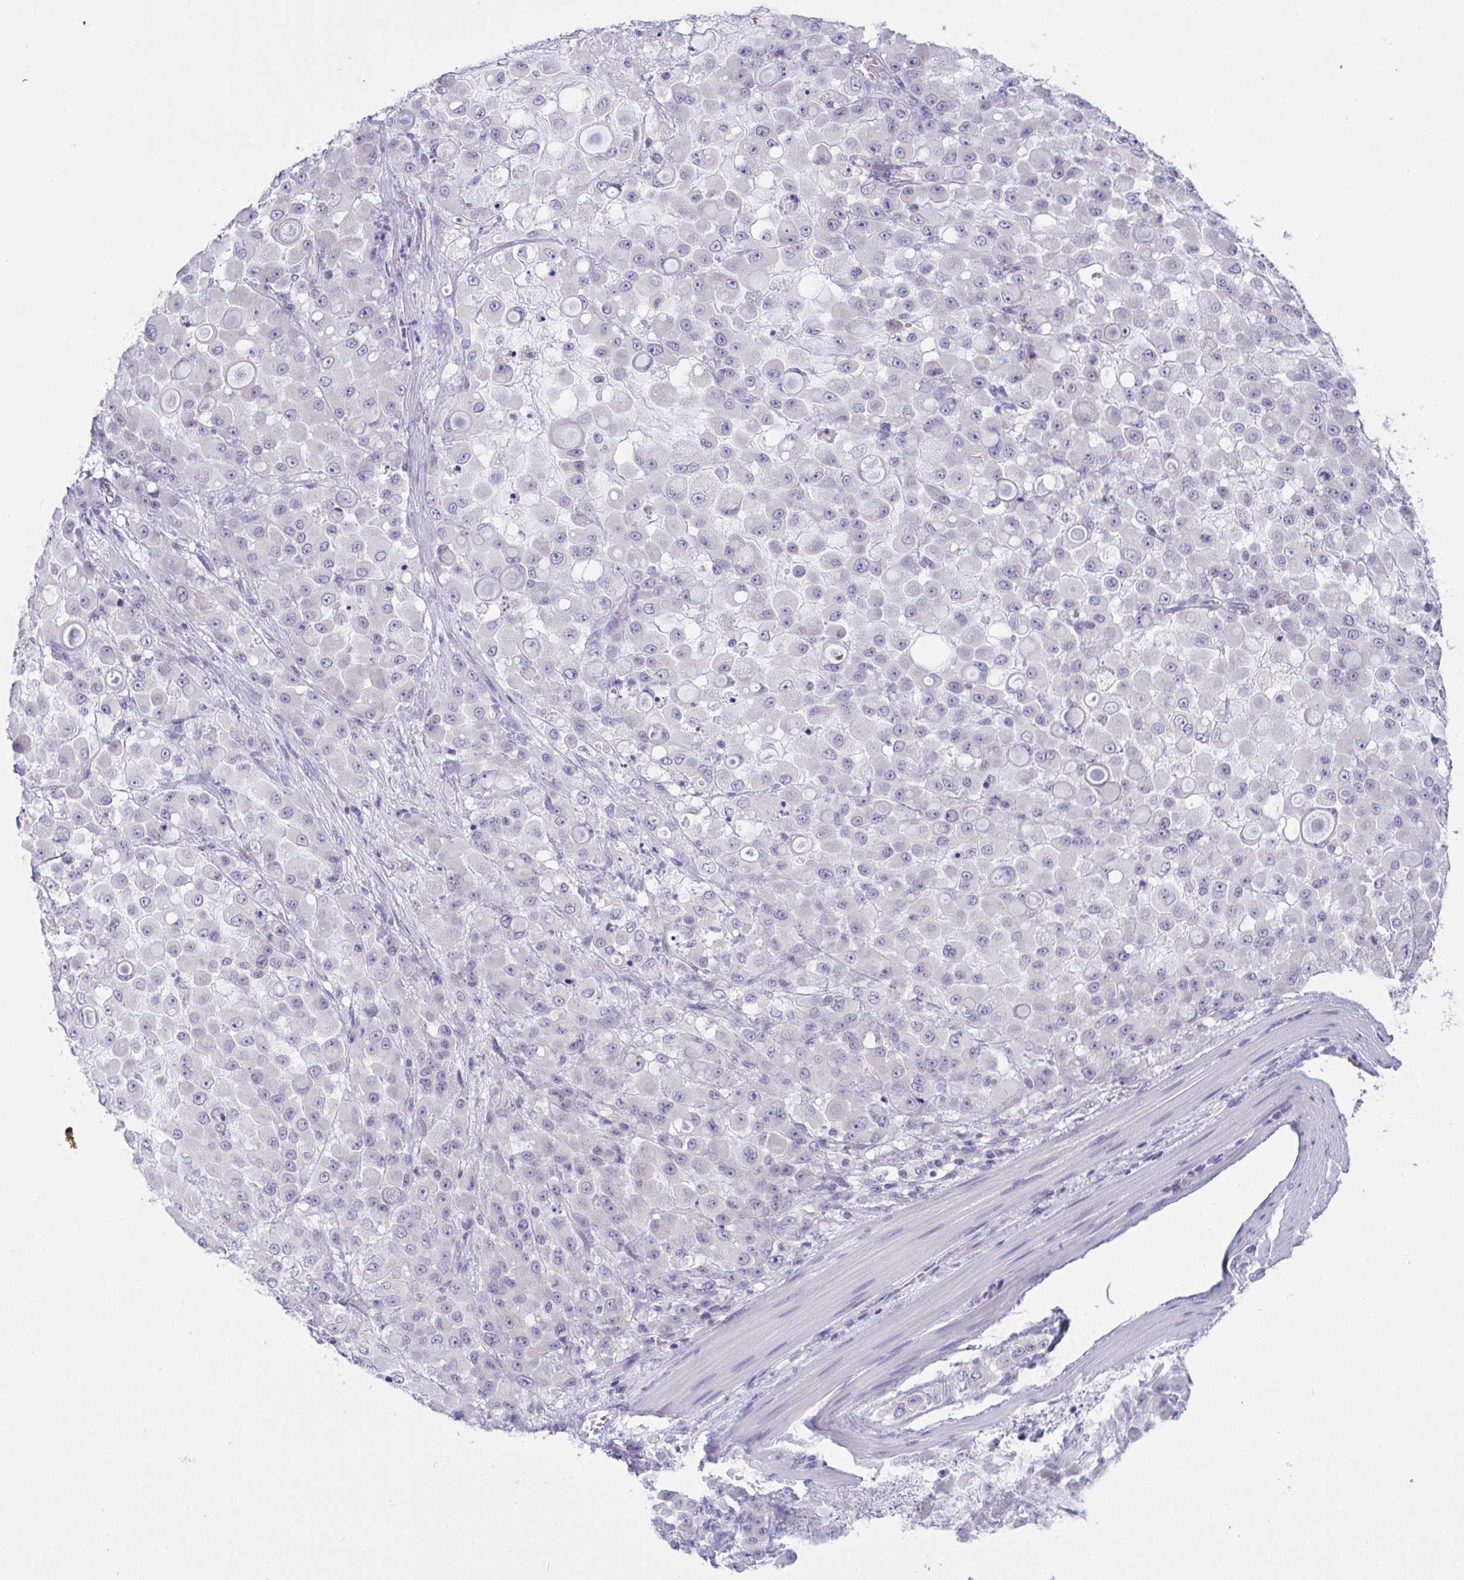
{"staining": {"intensity": "negative", "quantity": "none", "location": "none"}, "tissue": "stomach cancer", "cell_type": "Tumor cells", "image_type": "cancer", "snomed": [{"axis": "morphology", "description": "Adenocarcinoma, NOS"}, {"axis": "topography", "description": "Stomach"}], "caption": "A histopathology image of human stomach cancer (adenocarcinoma) is negative for staining in tumor cells.", "gene": "TMEM41A", "patient": {"sex": "female", "age": 76}}